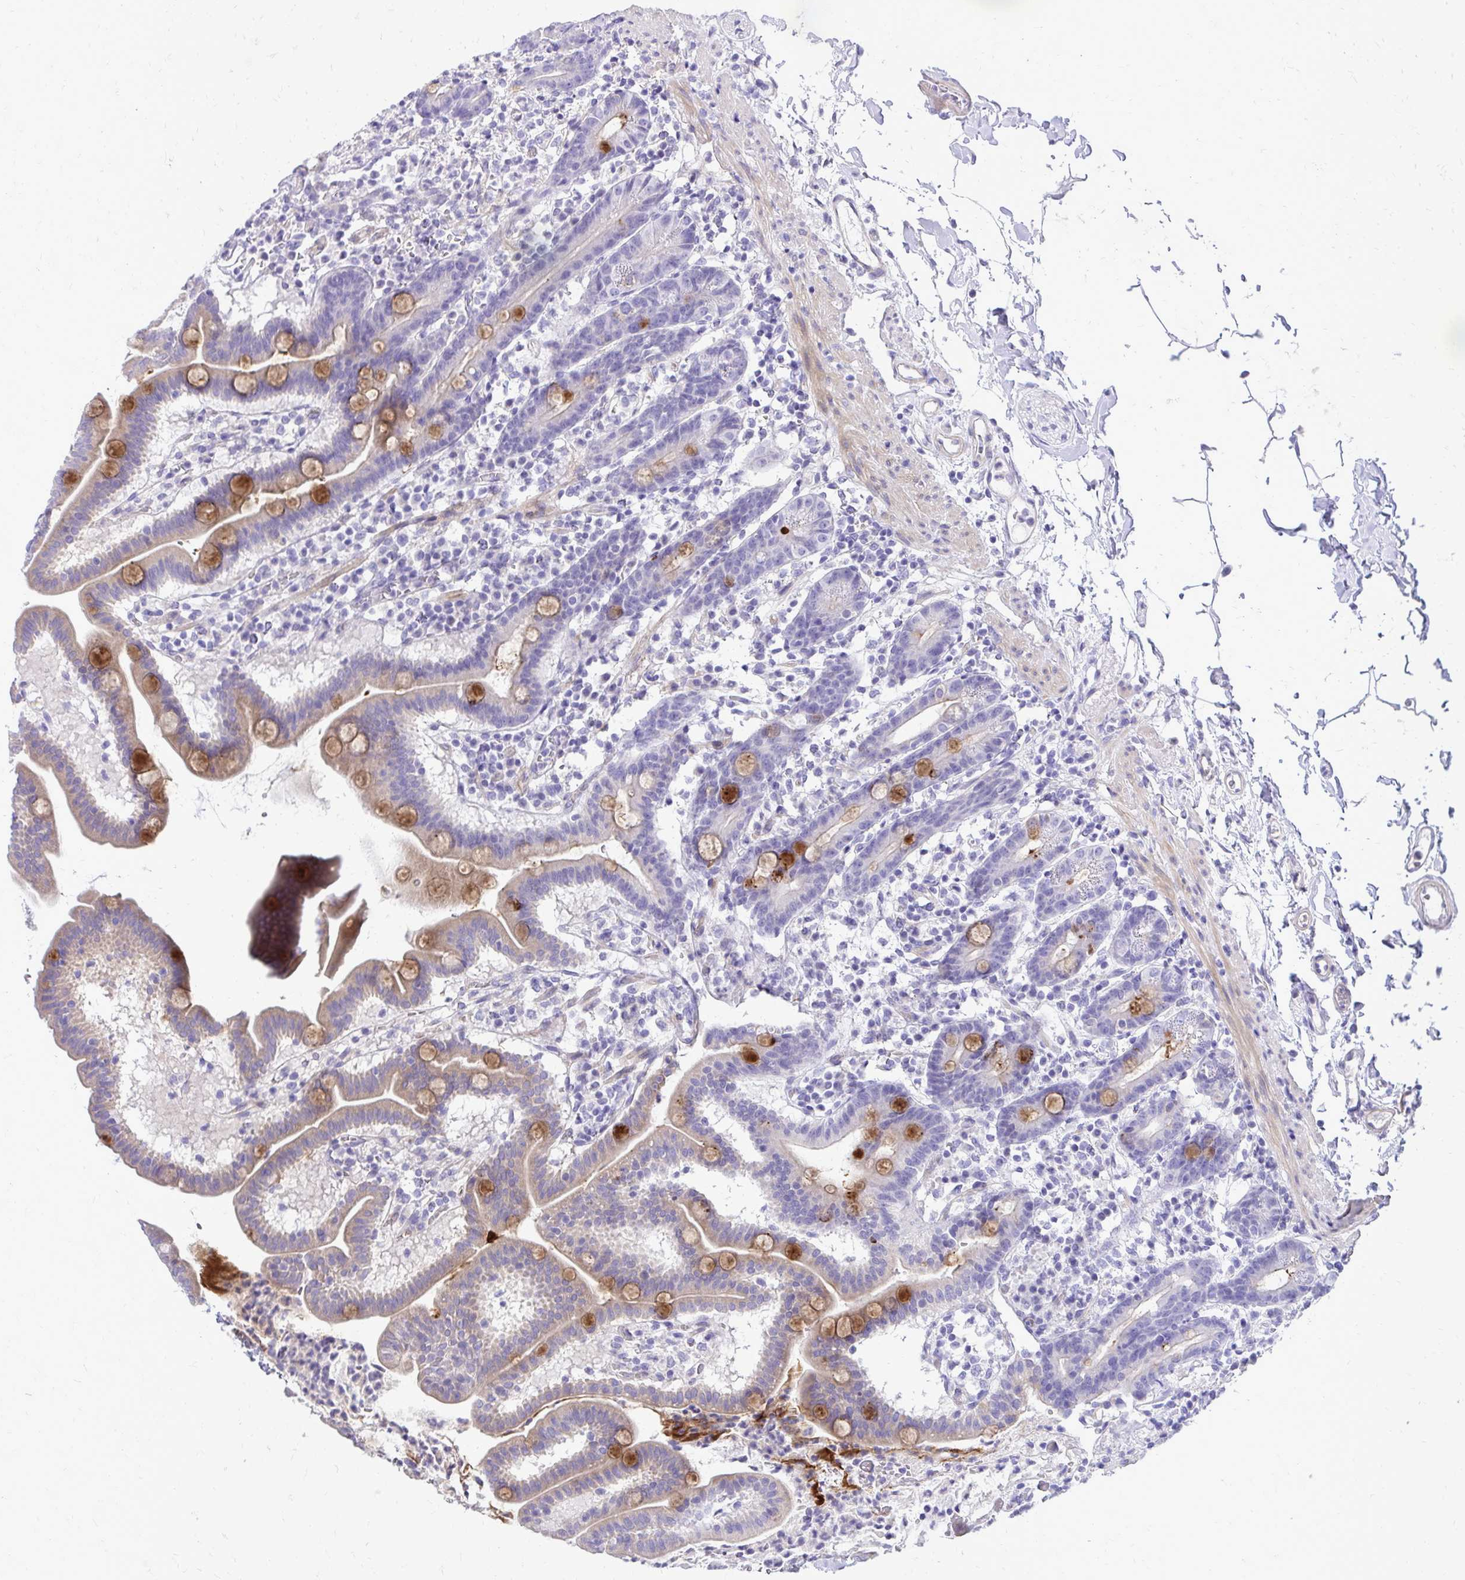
{"staining": {"intensity": "strong", "quantity": "<25%", "location": "cytoplasmic/membranous"}, "tissue": "duodenum", "cell_type": "Glandular cells", "image_type": "normal", "snomed": [{"axis": "morphology", "description": "Normal tissue, NOS"}, {"axis": "topography", "description": "Pancreas"}, {"axis": "topography", "description": "Duodenum"}], "caption": "Brown immunohistochemical staining in benign duodenum reveals strong cytoplasmic/membranous expression in approximately <25% of glandular cells.", "gene": "PELI3", "patient": {"sex": "male", "age": 59}}